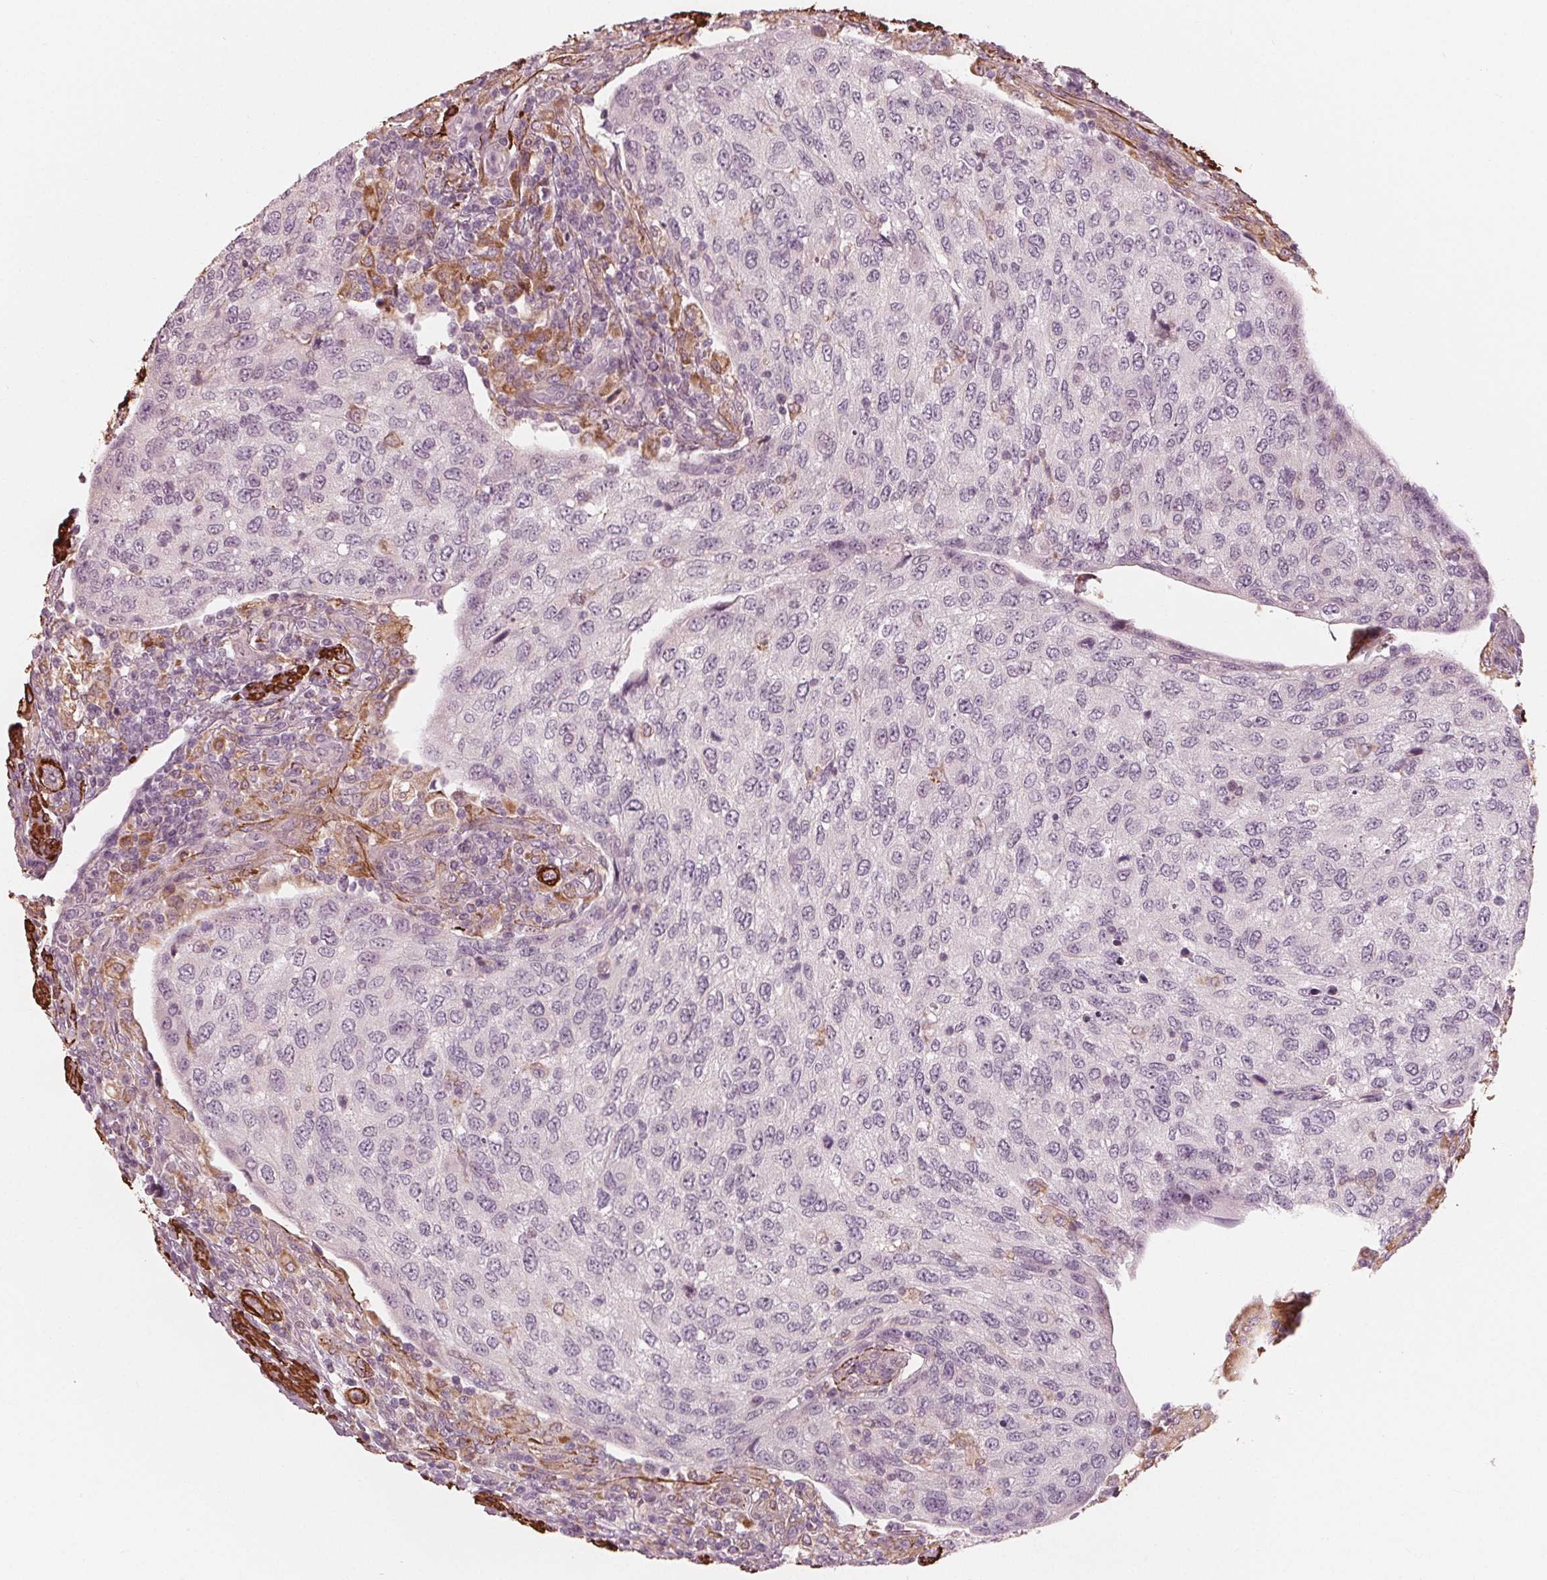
{"staining": {"intensity": "negative", "quantity": "none", "location": "none"}, "tissue": "urothelial cancer", "cell_type": "Tumor cells", "image_type": "cancer", "snomed": [{"axis": "morphology", "description": "Urothelial carcinoma, High grade"}, {"axis": "topography", "description": "Urinary bladder"}], "caption": "Immunohistochemistry of human urothelial cancer exhibits no positivity in tumor cells.", "gene": "MIER3", "patient": {"sex": "female", "age": 78}}